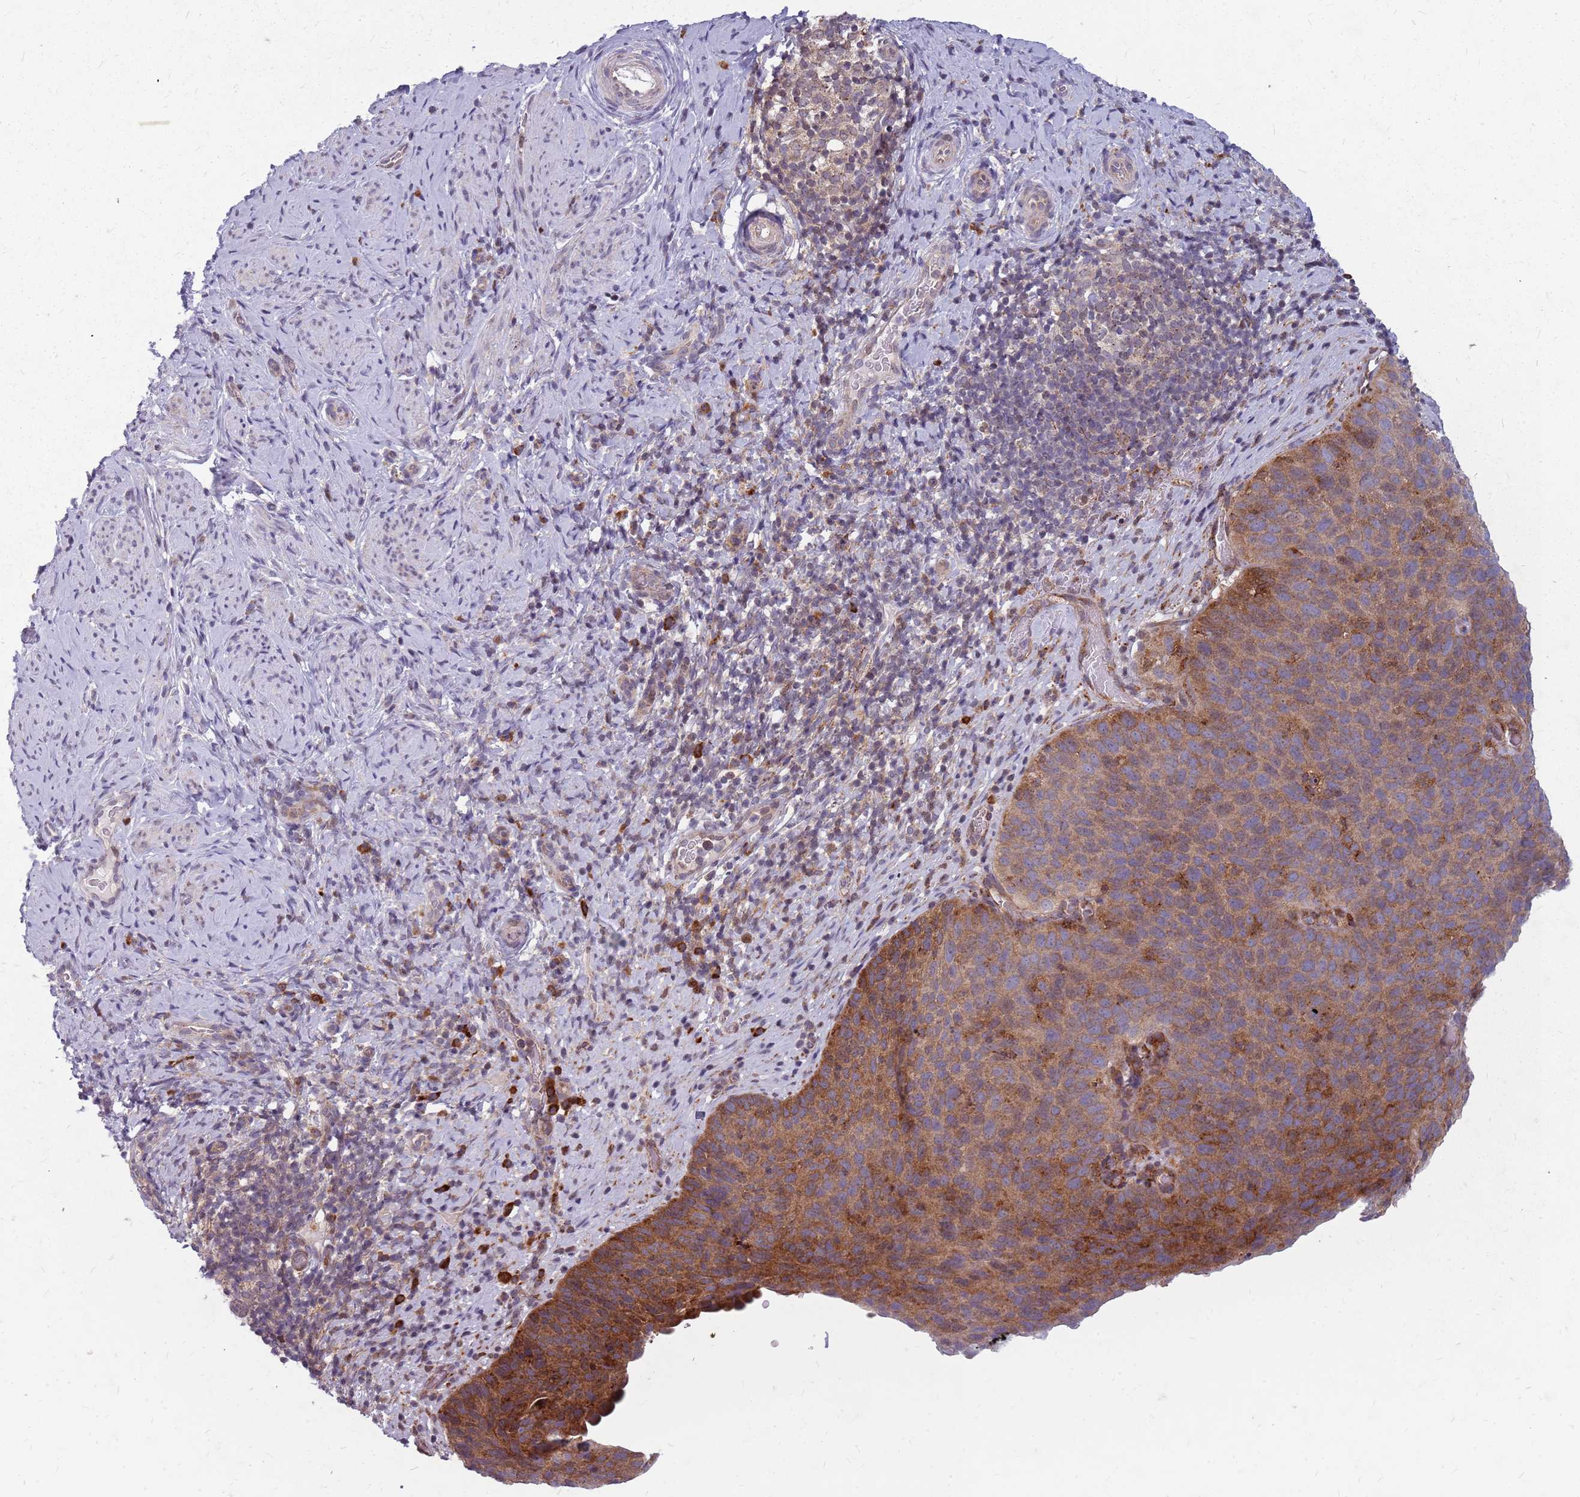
{"staining": {"intensity": "moderate", "quantity": "25%-75%", "location": "cytoplasmic/membranous"}, "tissue": "cervical cancer", "cell_type": "Tumor cells", "image_type": "cancer", "snomed": [{"axis": "morphology", "description": "Squamous cell carcinoma, NOS"}, {"axis": "topography", "description": "Cervix"}], "caption": "A high-resolution photomicrograph shows immunohistochemistry staining of squamous cell carcinoma (cervical), which exhibits moderate cytoplasmic/membranous positivity in about 25%-75% of tumor cells.", "gene": "NME4", "patient": {"sex": "female", "age": 80}}